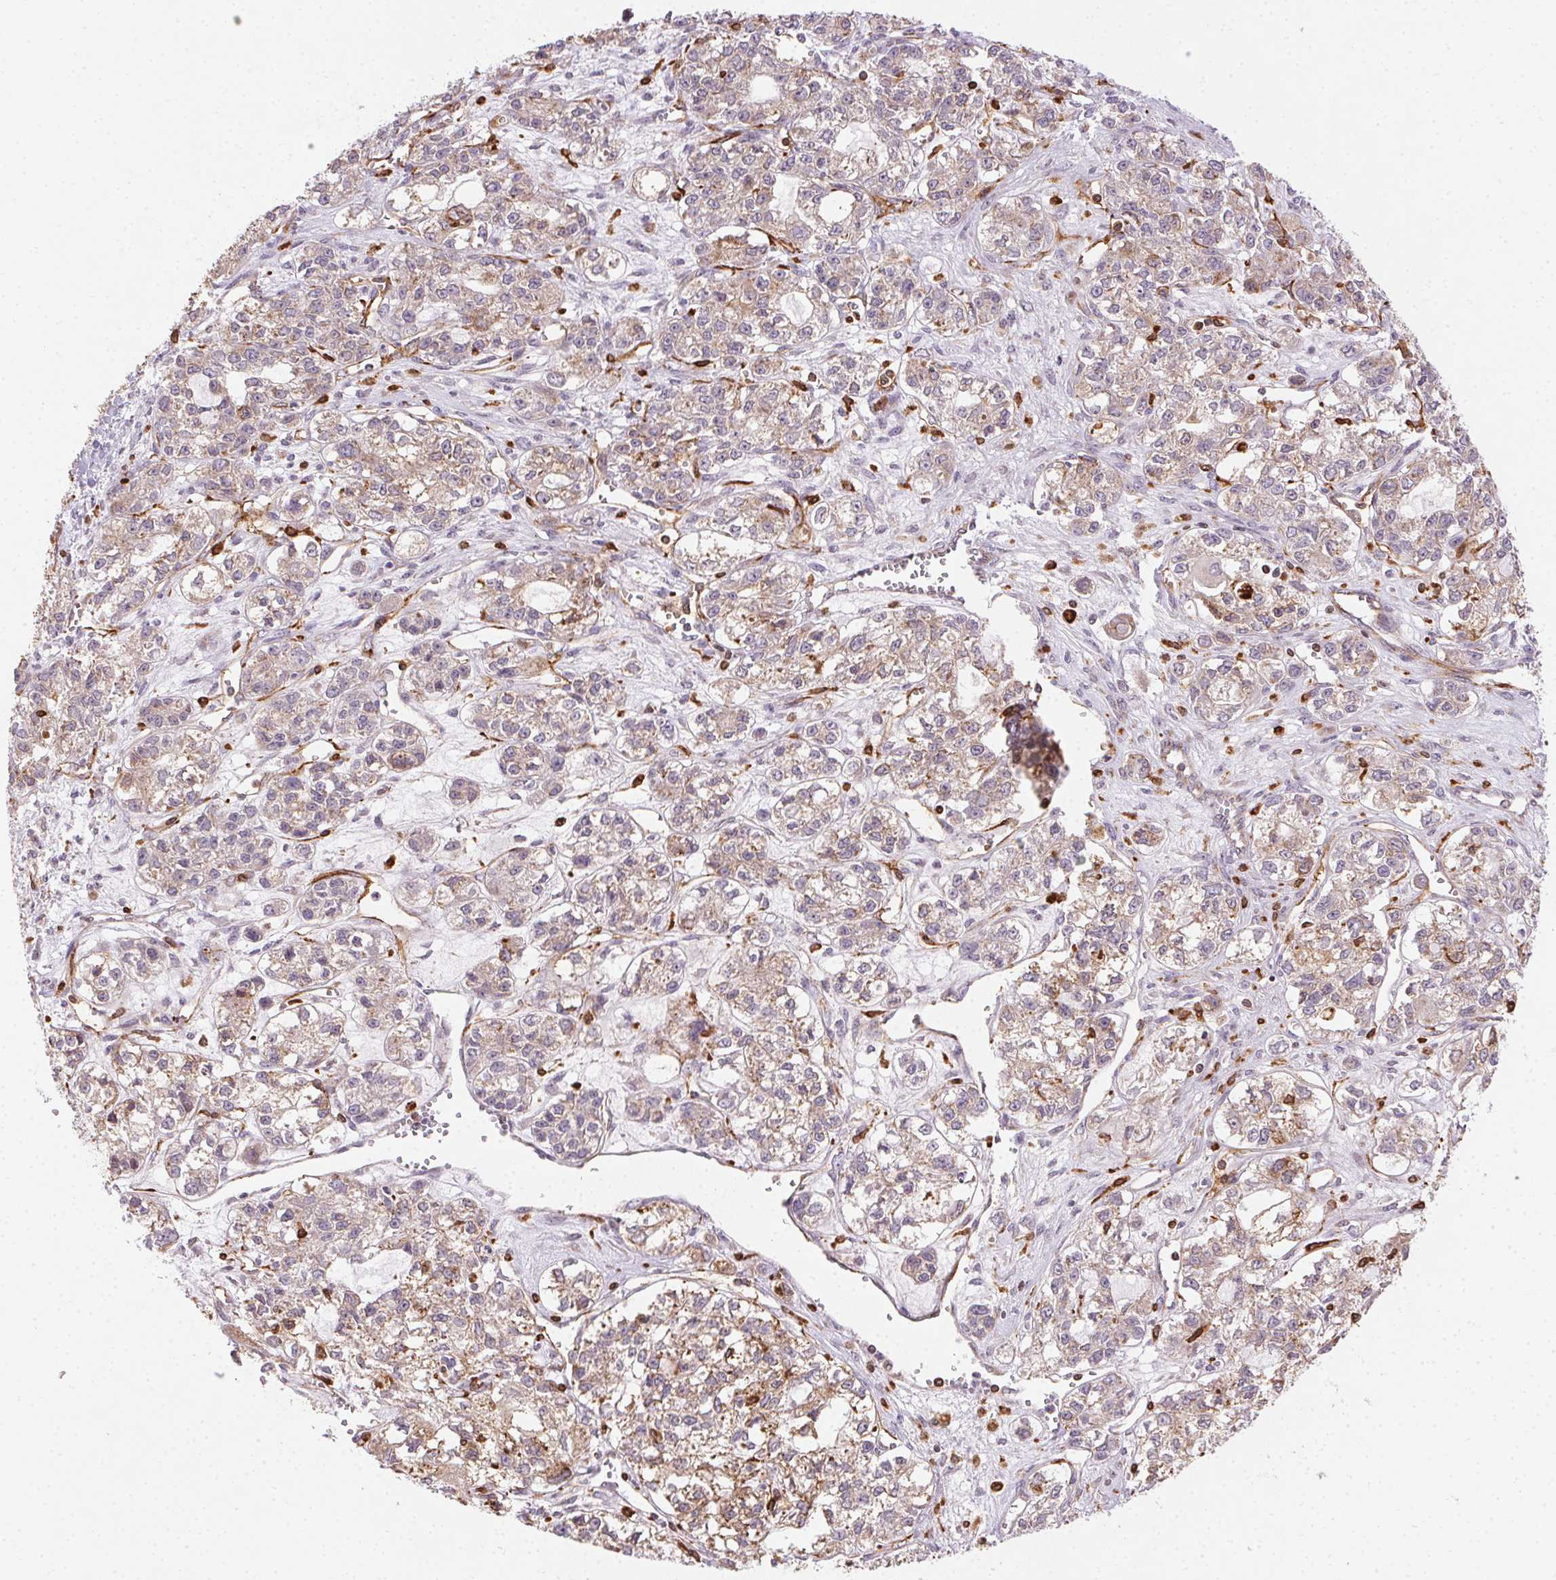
{"staining": {"intensity": "weak", "quantity": ">75%", "location": "cytoplasmic/membranous"}, "tissue": "ovarian cancer", "cell_type": "Tumor cells", "image_type": "cancer", "snomed": [{"axis": "morphology", "description": "Carcinoma, endometroid"}, {"axis": "topography", "description": "Ovary"}], "caption": "Immunohistochemistry staining of ovarian cancer, which reveals low levels of weak cytoplasmic/membranous expression in approximately >75% of tumor cells indicating weak cytoplasmic/membranous protein expression. The staining was performed using DAB (3,3'-diaminobenzidine) (brown) for protein detection and nuclei were counterstained in hematoxylin (blue).", "gene": "RNASET2", "patient": {"sex": "female", "age": 64}}